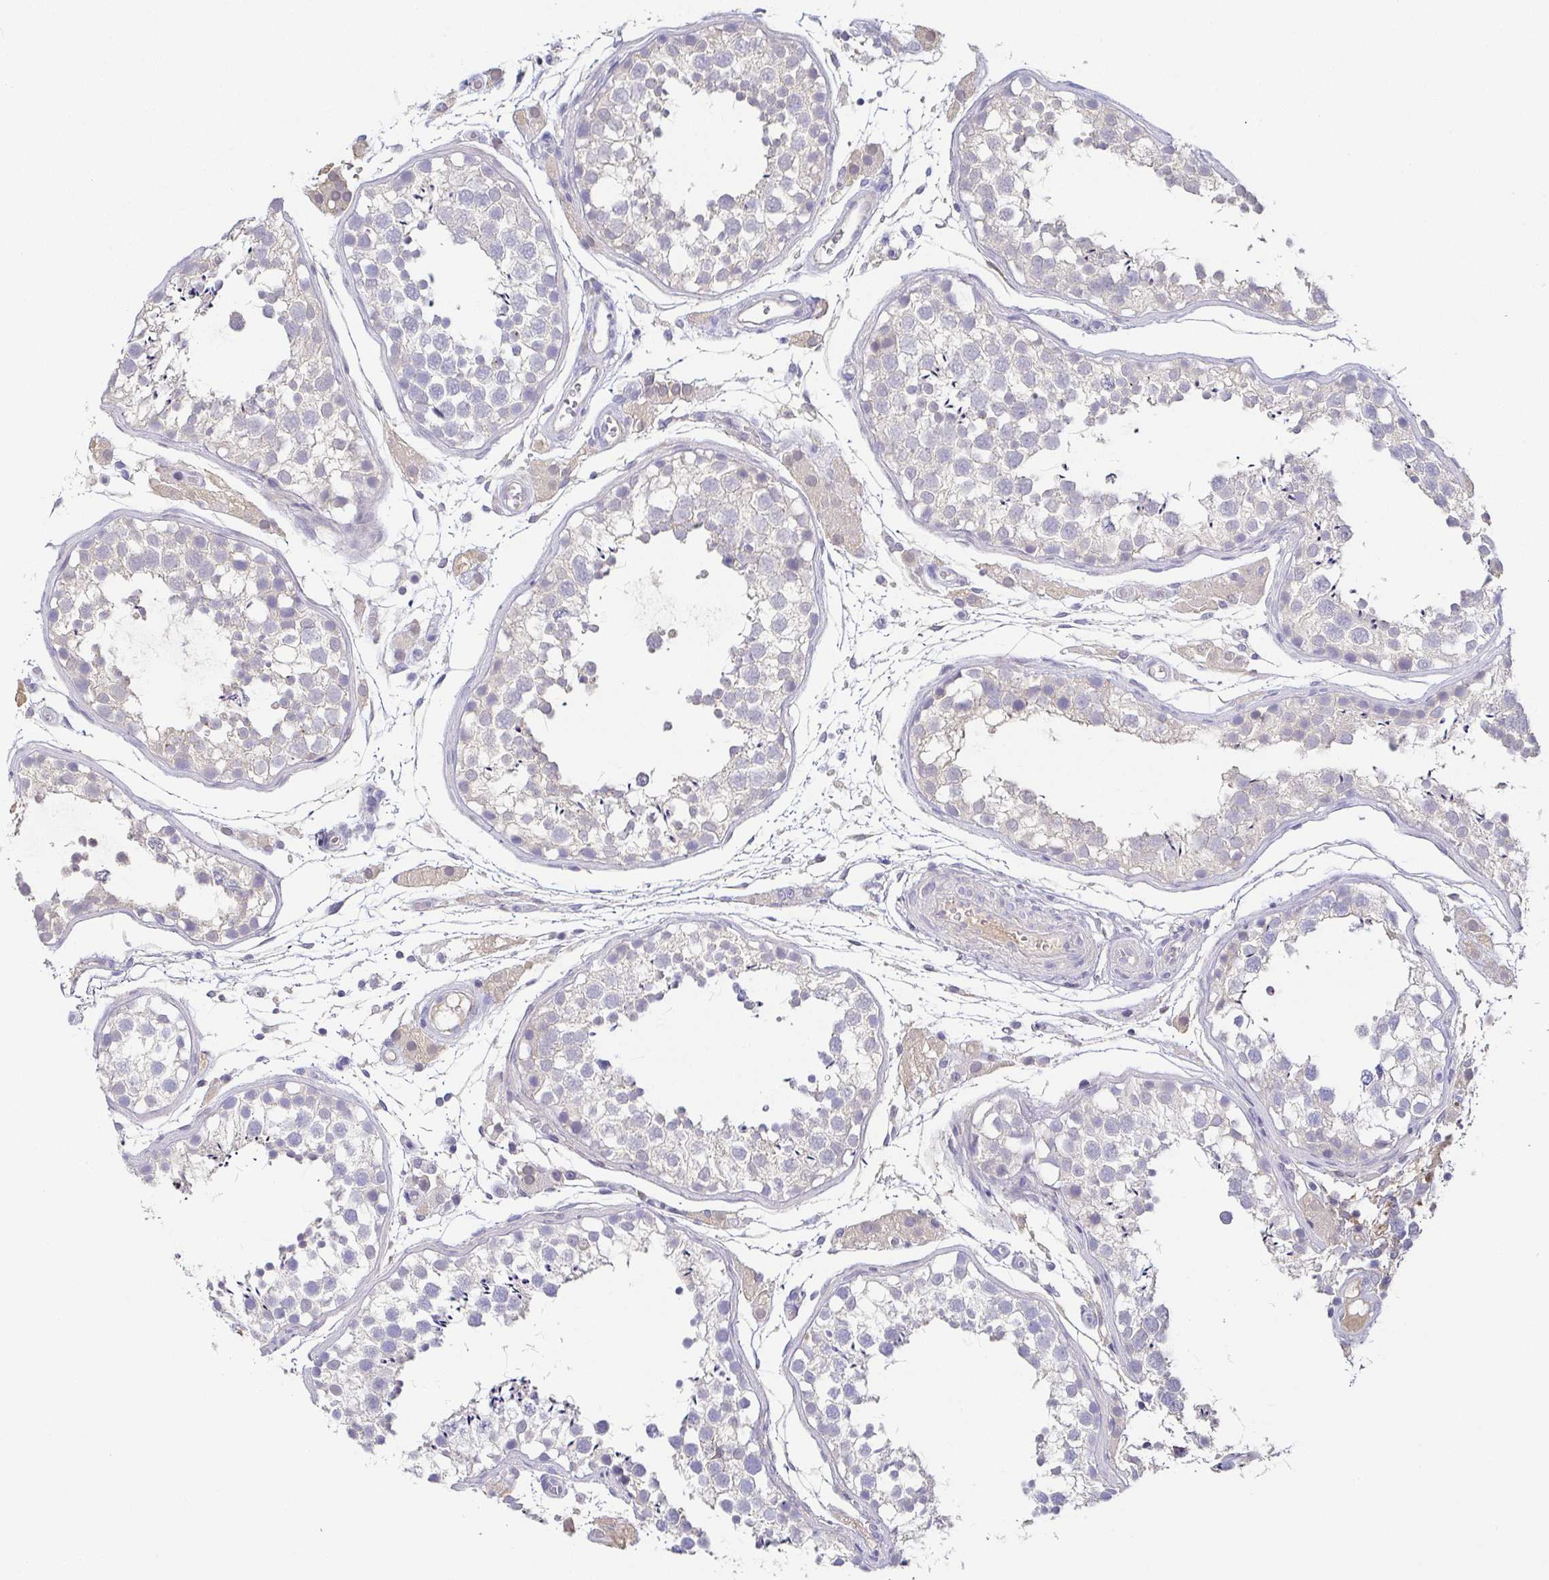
{"staining": {"intensity": "negative", "quantity": "none", "location": "none"}, "tissue": "testis", "cell_type": "Cells in seminiferous ducts", "image_type": "normal", "snomed": [{"axis": "morphology", "description": "Normal tissue, NOS"}, {"axis": "morphology", "description": "Seminoma, NOS"}, {"axis": "topography", "description": "Testis"}], "caption": "Immunohistochemistry (IHC) photomicrograph of benign testis: testis stained with DAB (3,3'-diaminobenzidine) displays no significant protein positivity in cells in seminiferous ducts.", "gene": "RNASE7", "patient": {"sex": "male", "age": 29}}